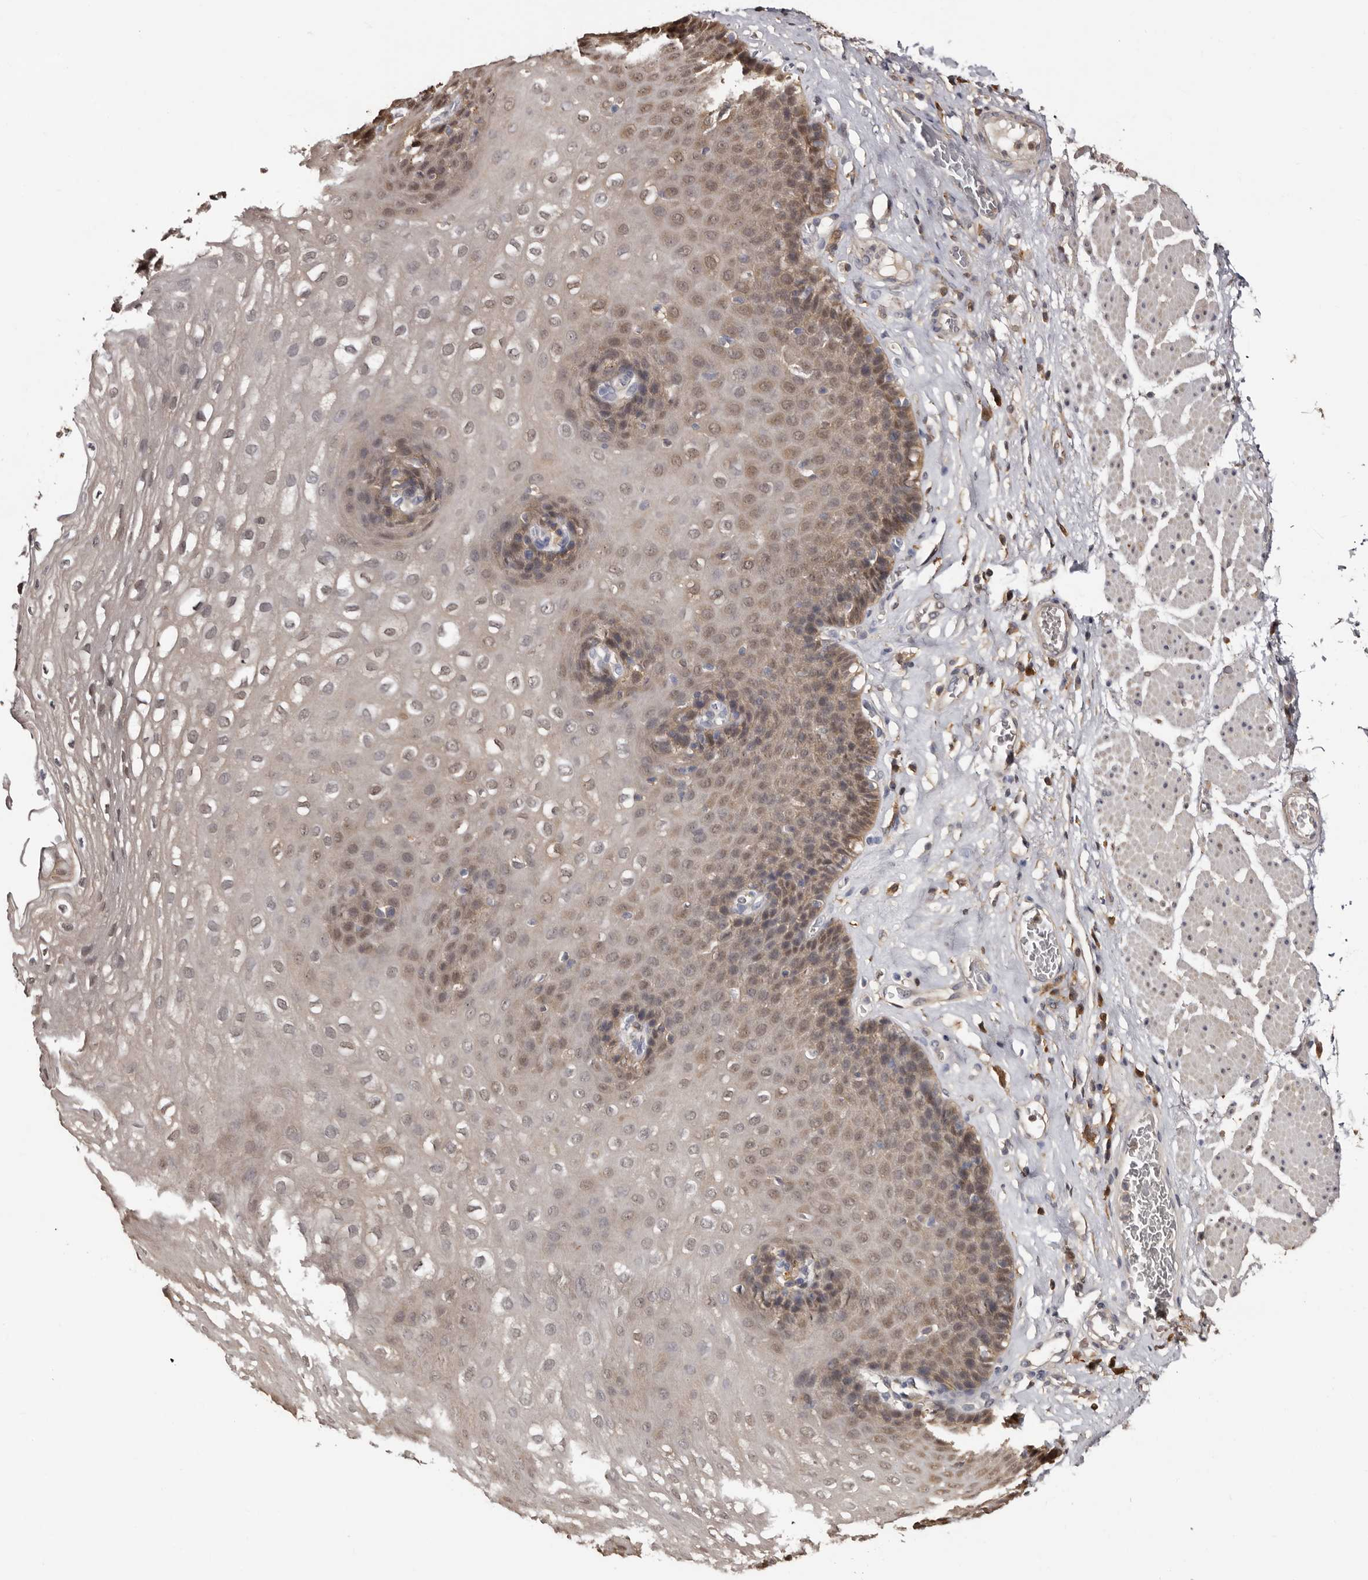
{"staining": {"intensity": "weak", "quantity": "25%-75%", "location": "cytoplasmic/membranous,nuclear"}, "tissue": "esophagus", "cell_type": "Squamous epithelial cells", "image_type": "normal", "snomed": [{"axis": "morphology", "description": "Normal tissue, NOS"}, {"axis": "topography", "description": "Esophagus"}], "caption": "Protein staining demonstrates weak cytoplasmic/membranous,nuclear positivity in about 25%-75% of squamous epithelial cells in benign esophagus.", "gene": "DNPH1", "patient": {"sex": "female", "age": 66}}